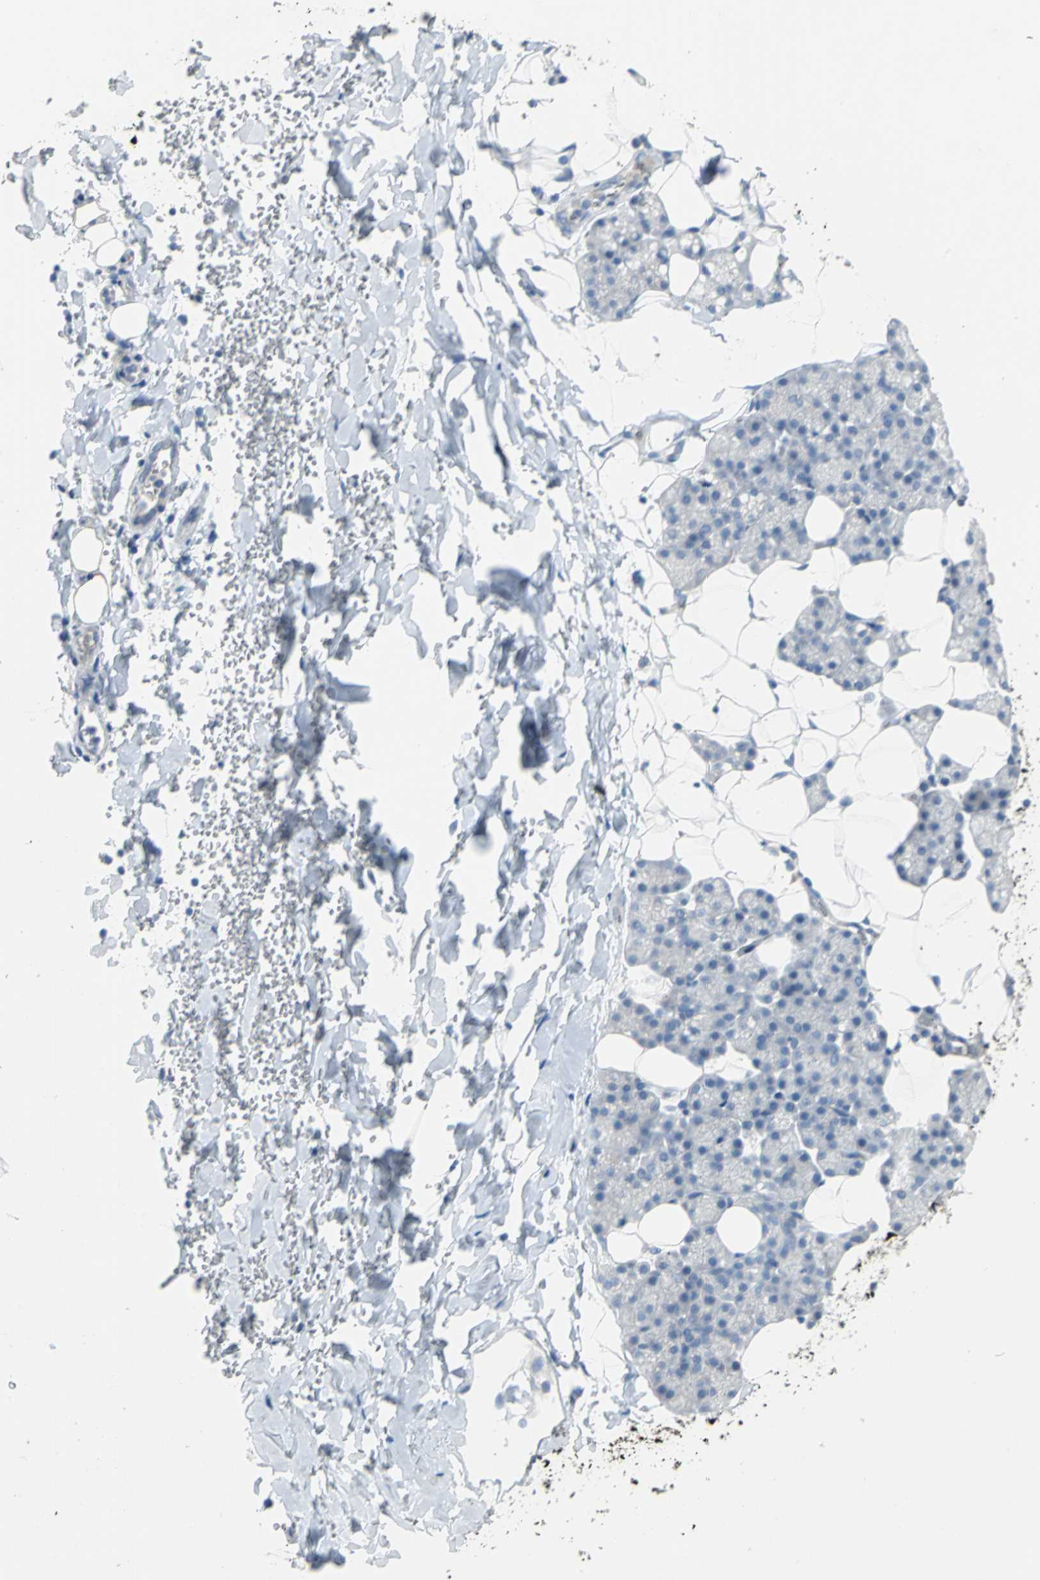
{"staining": {"intensity": "negative", "quantity": "none", "location": "none"}, "tissue": "salivary gland", "cell_type": "Glandular cells", "image_type": "normal", "snomed": [{"axis": "morphology", "description": "Normal tissue, NOS"}, {"axis": "topography", "description": "Lymph node"}, {"axis": "topography", "description": "Salivary gland"}], "caption": "An immunohistochemistry (IHC) histopathology image of normal salivary gland is shown. There is no staining in glandular cells of salivary gland. Brightfield microscopy of immunohistochemistry stained with DAB (3,3'-diaminobenzidine) (brown) and hematoxylin (blue), captured at high magnification.", "gene": "PTGDS", "patient": {"sex": "male", "age": 8}}